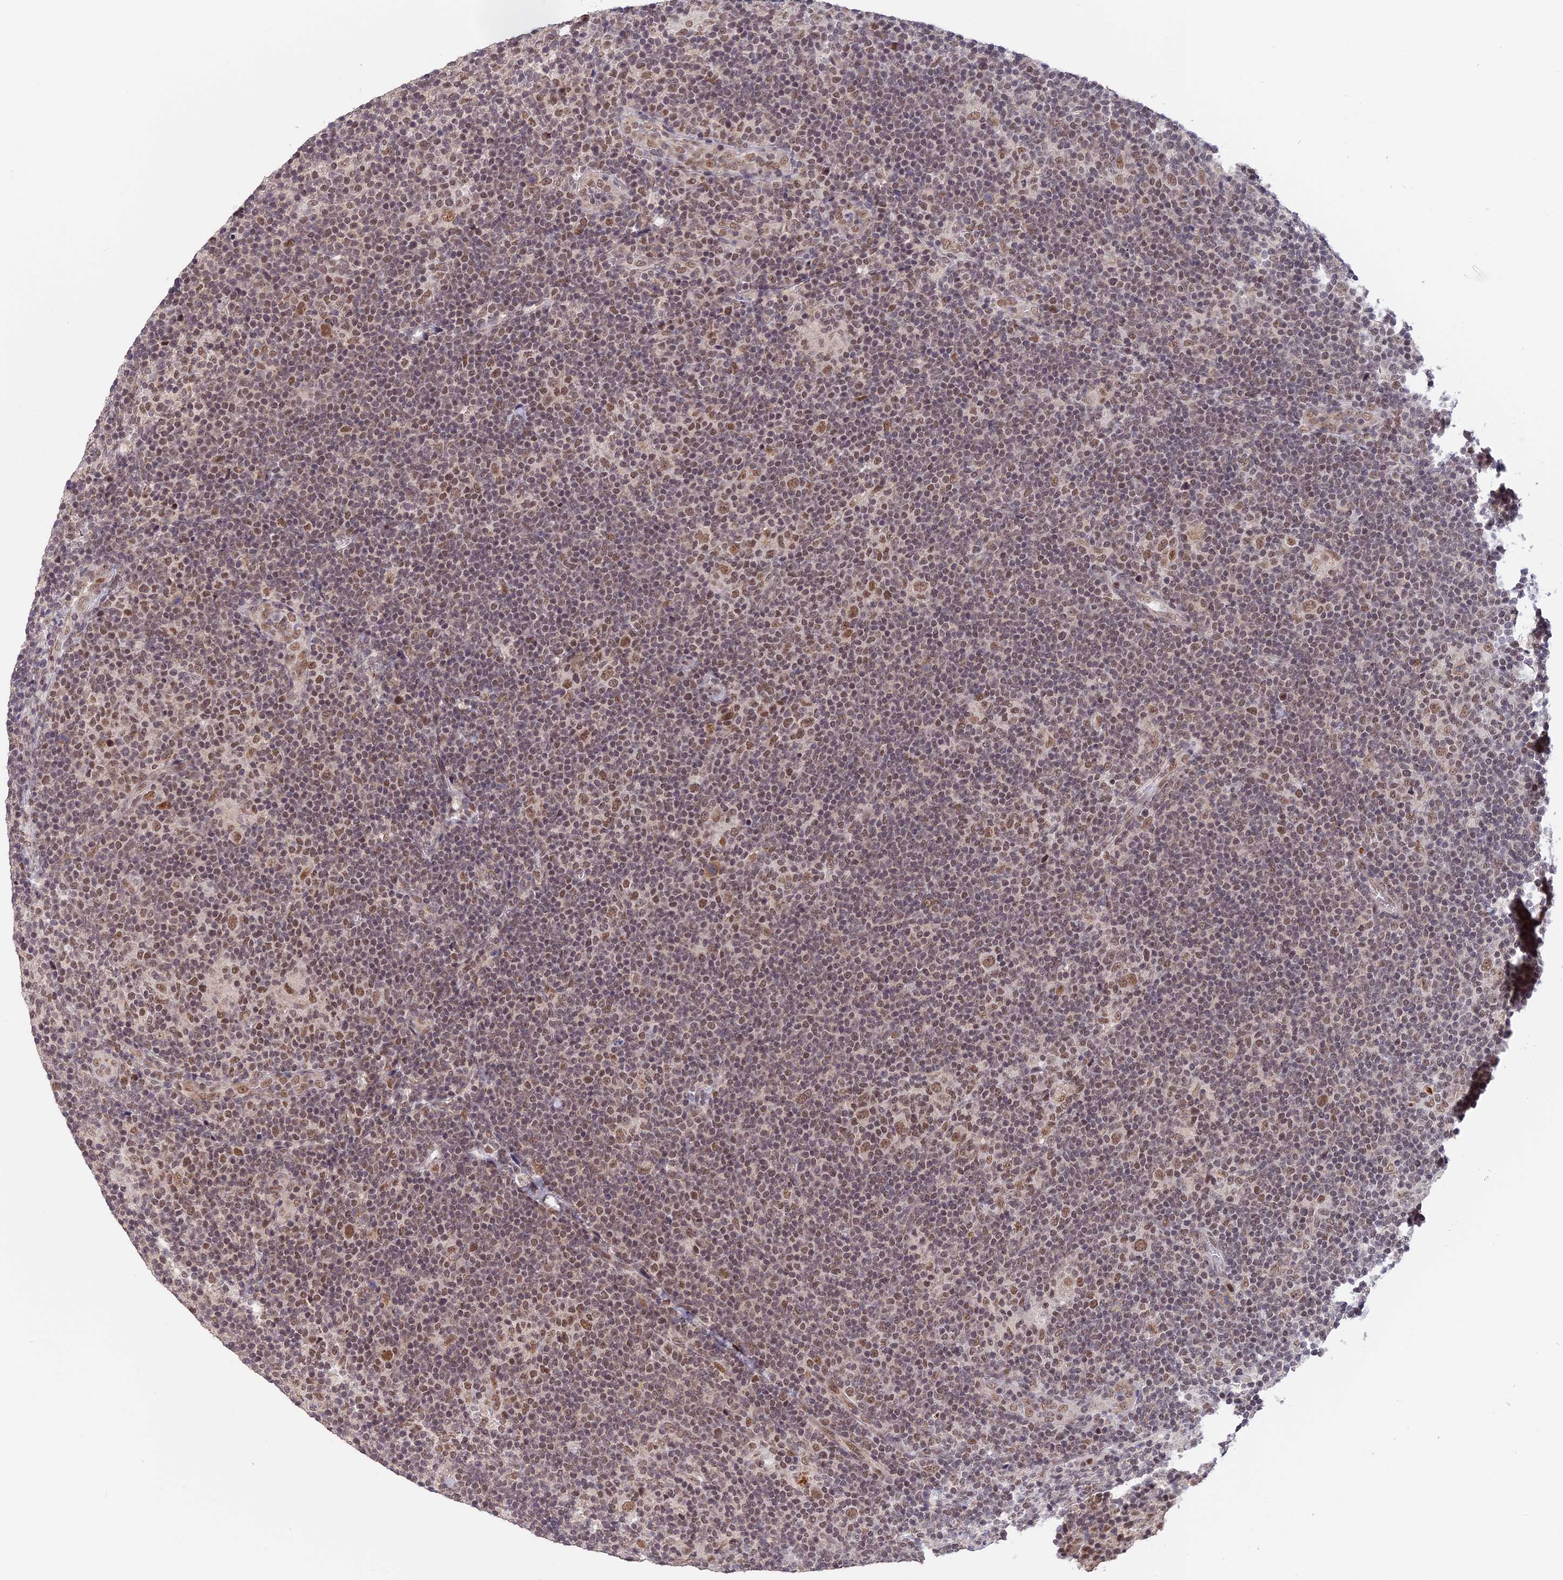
{"staining": {"intensity": "moderate", "quantity": ">75%", "location": "nuclear"}, "tissue": "lymphoma", "cell_type": "Tumor cells", "image_type": "cancer", "snomed": [{"axis": "morphology", "description": "Hodgkin's disease, NOS"}, {"axis": "topography", "description": "Lymph node"}], "caption": "A brown stain labels moderate nuclear positivity of a protein in Hodgkin's disease tumor cells. (IHC, brightfield microscopy, high magnification).", "gene": "POLR2C", "patient": {"sex": "female", "age": 57}}